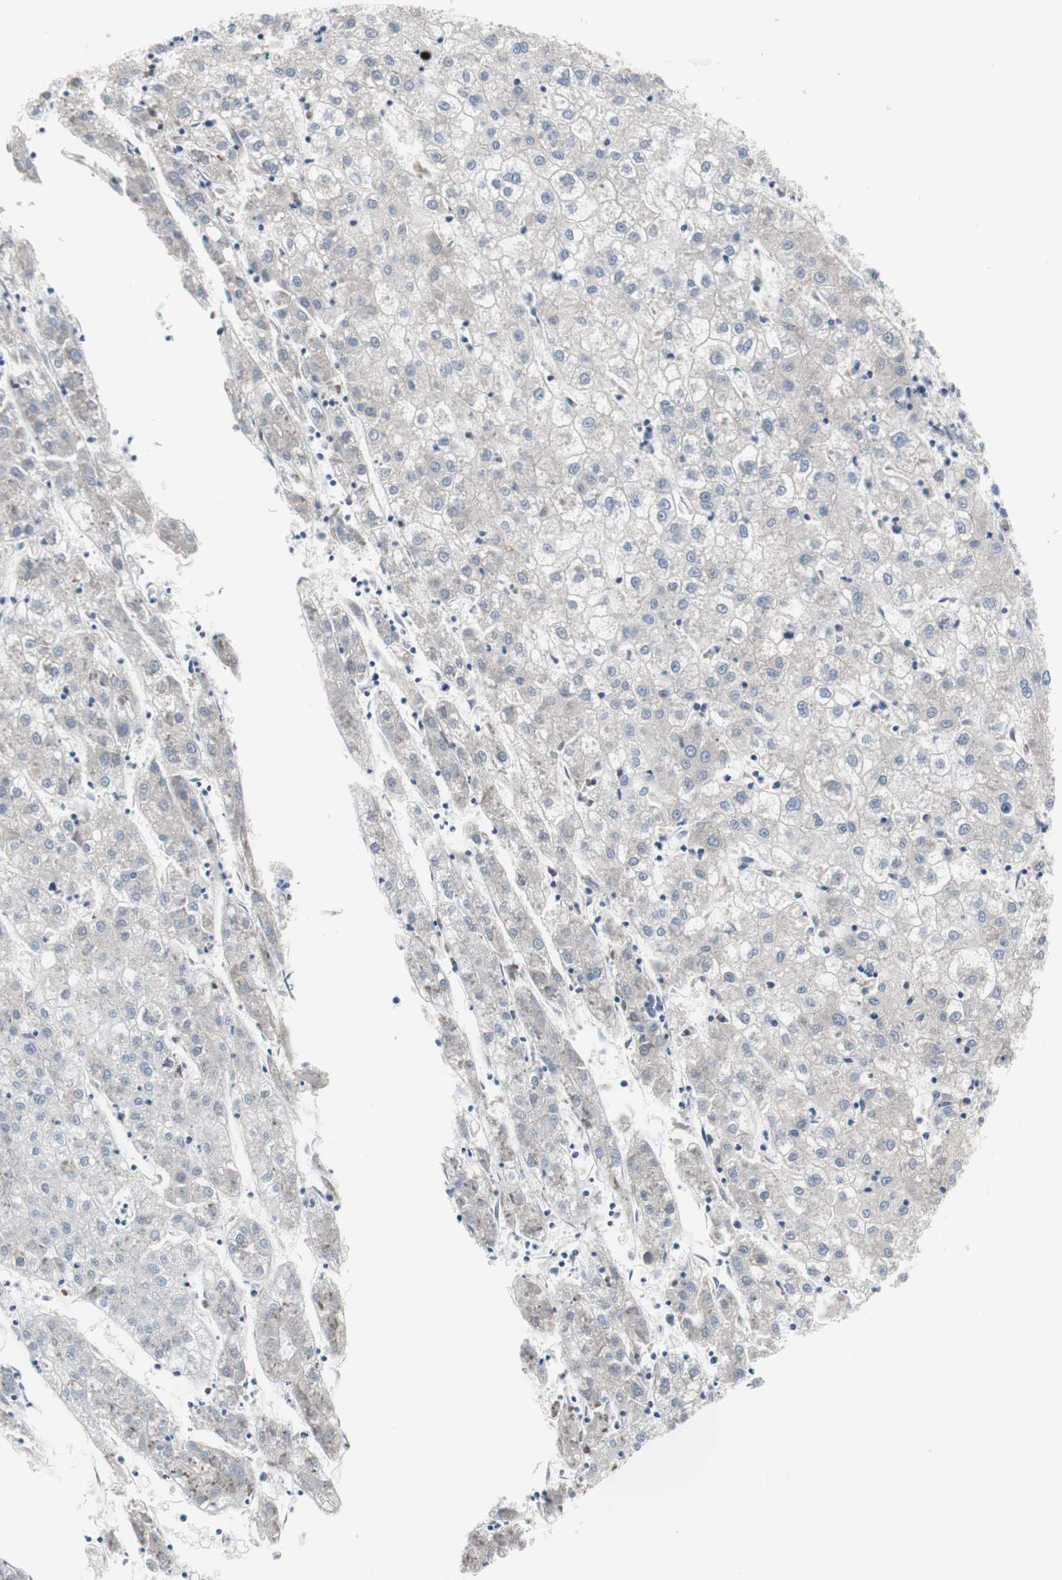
{"staining": {"intensity": "weak", "quantity": ">75%", "location": "cytoplasmic/membranous"}, "tissue": "liver cancer", "cell_type": "Tumor cells", "image_type": "cancer", "snomed": [{"axis": "morphology", "description": "Carcinoma, Hepatocellular, NOS"}, {"axis": "topography", "description": "Liver"}], "caption": "Weak cytoplasmic/membranous staining for a protein is identified in about >75% of tumor cells of liver cancer (hepatocellular carcinoma) using immunohistochemistry.", "gene": "KANSL1", "patient": {"sex": "male", "age": 72}}